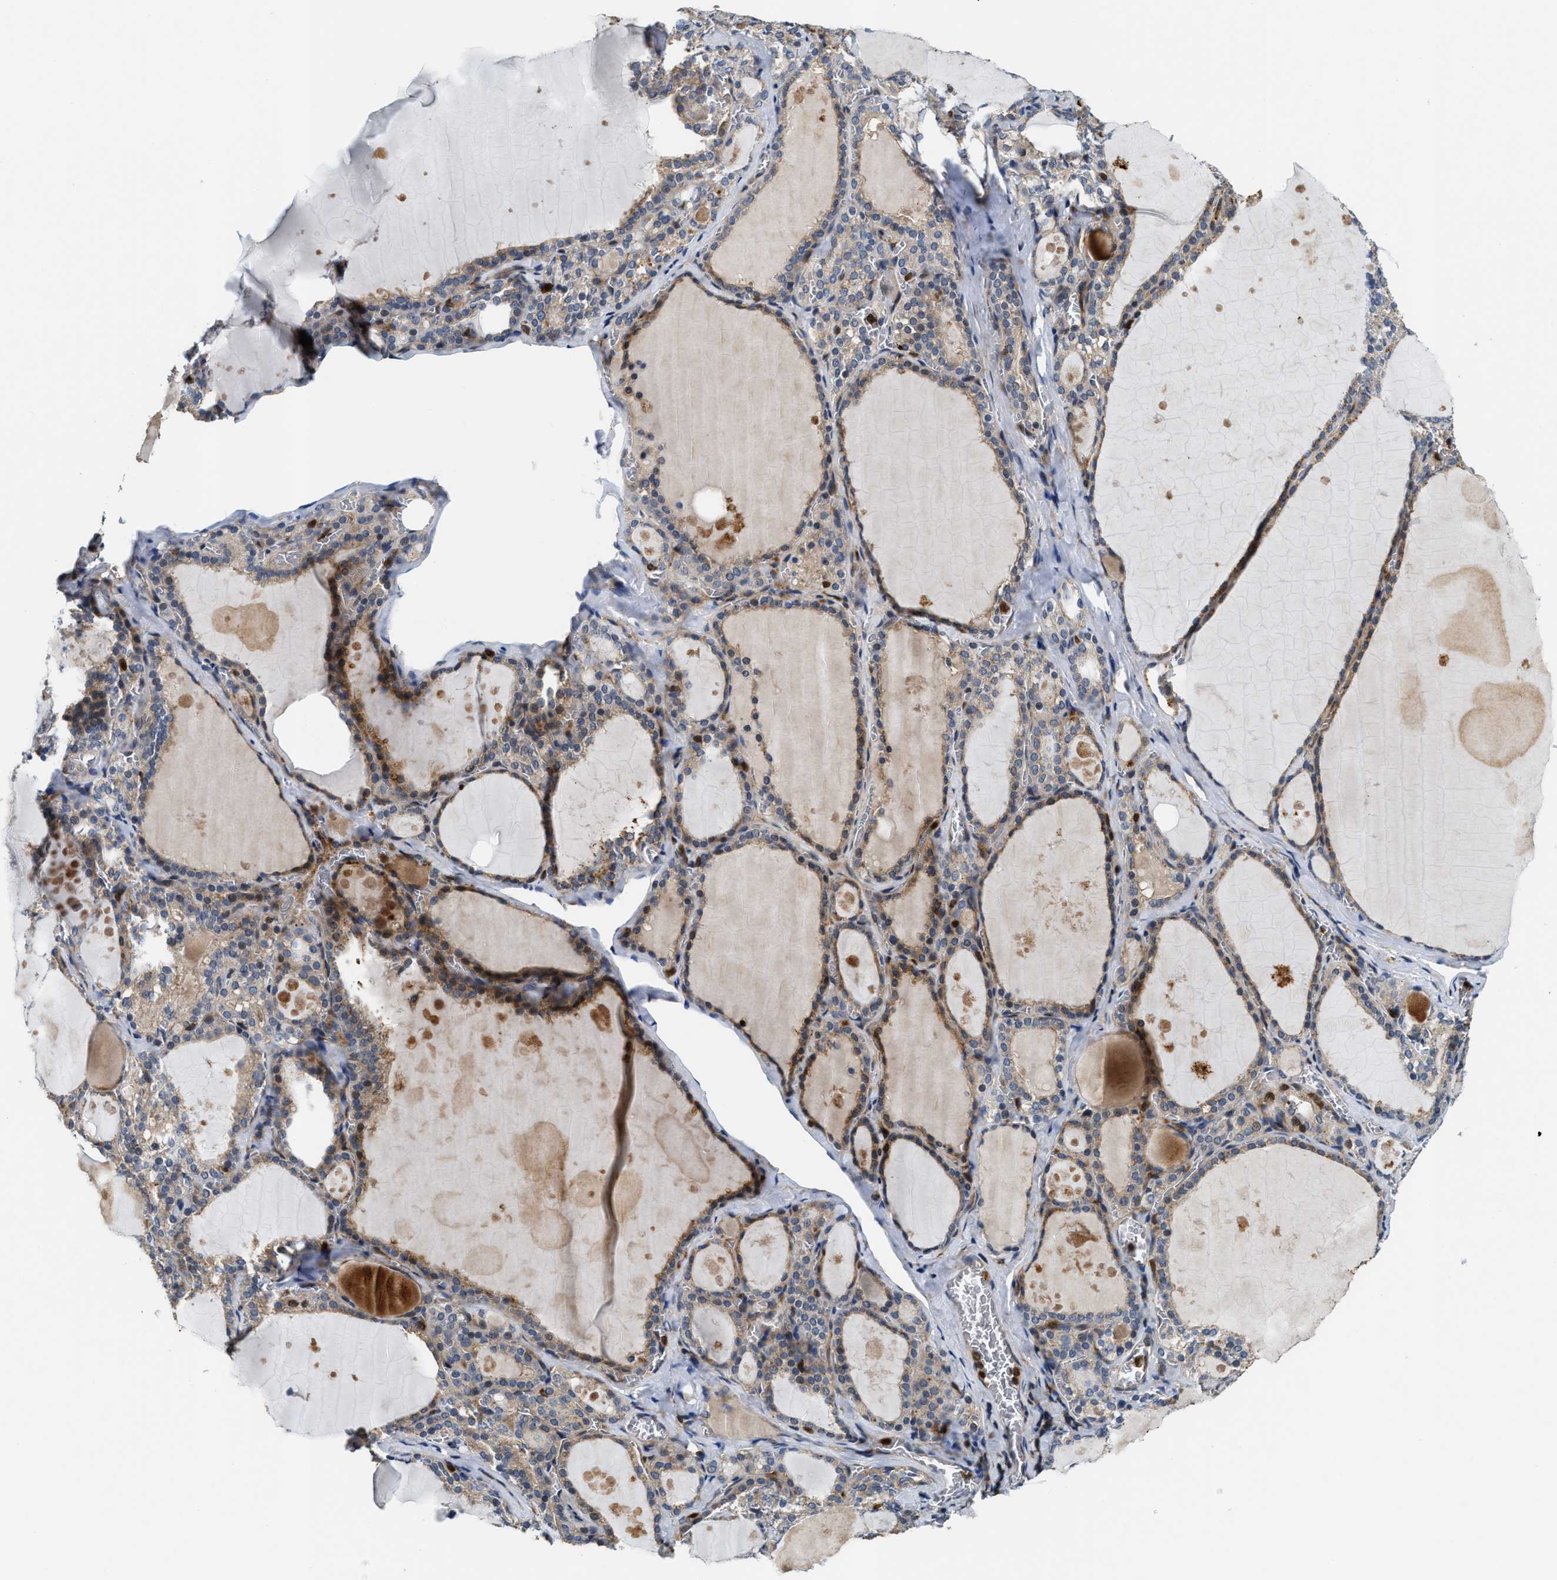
{"staining": {"intensity": "moderate", "quantity": ">75%", "location": "cytoplasmic/membranous"}, "tissue": "thyroid gland", "cell_type": "Glandular cells", "image_type": "normal", "snomed": [{"axis": "morphology", "description": "Normal tissue, NOS"}, {"axis": "topography", "description": "Thyroid gland"}], "caption": "IHC (DAB) staining of normal human thyroid gland reveals moderate cytoplasmic/membranous protein expression in approximately >75% of glandular cells. (DAB IHC with brightfield microscopy, high magnification).", "gene": "OSTF1", "patient": {"sex": "male", "age": 56}}